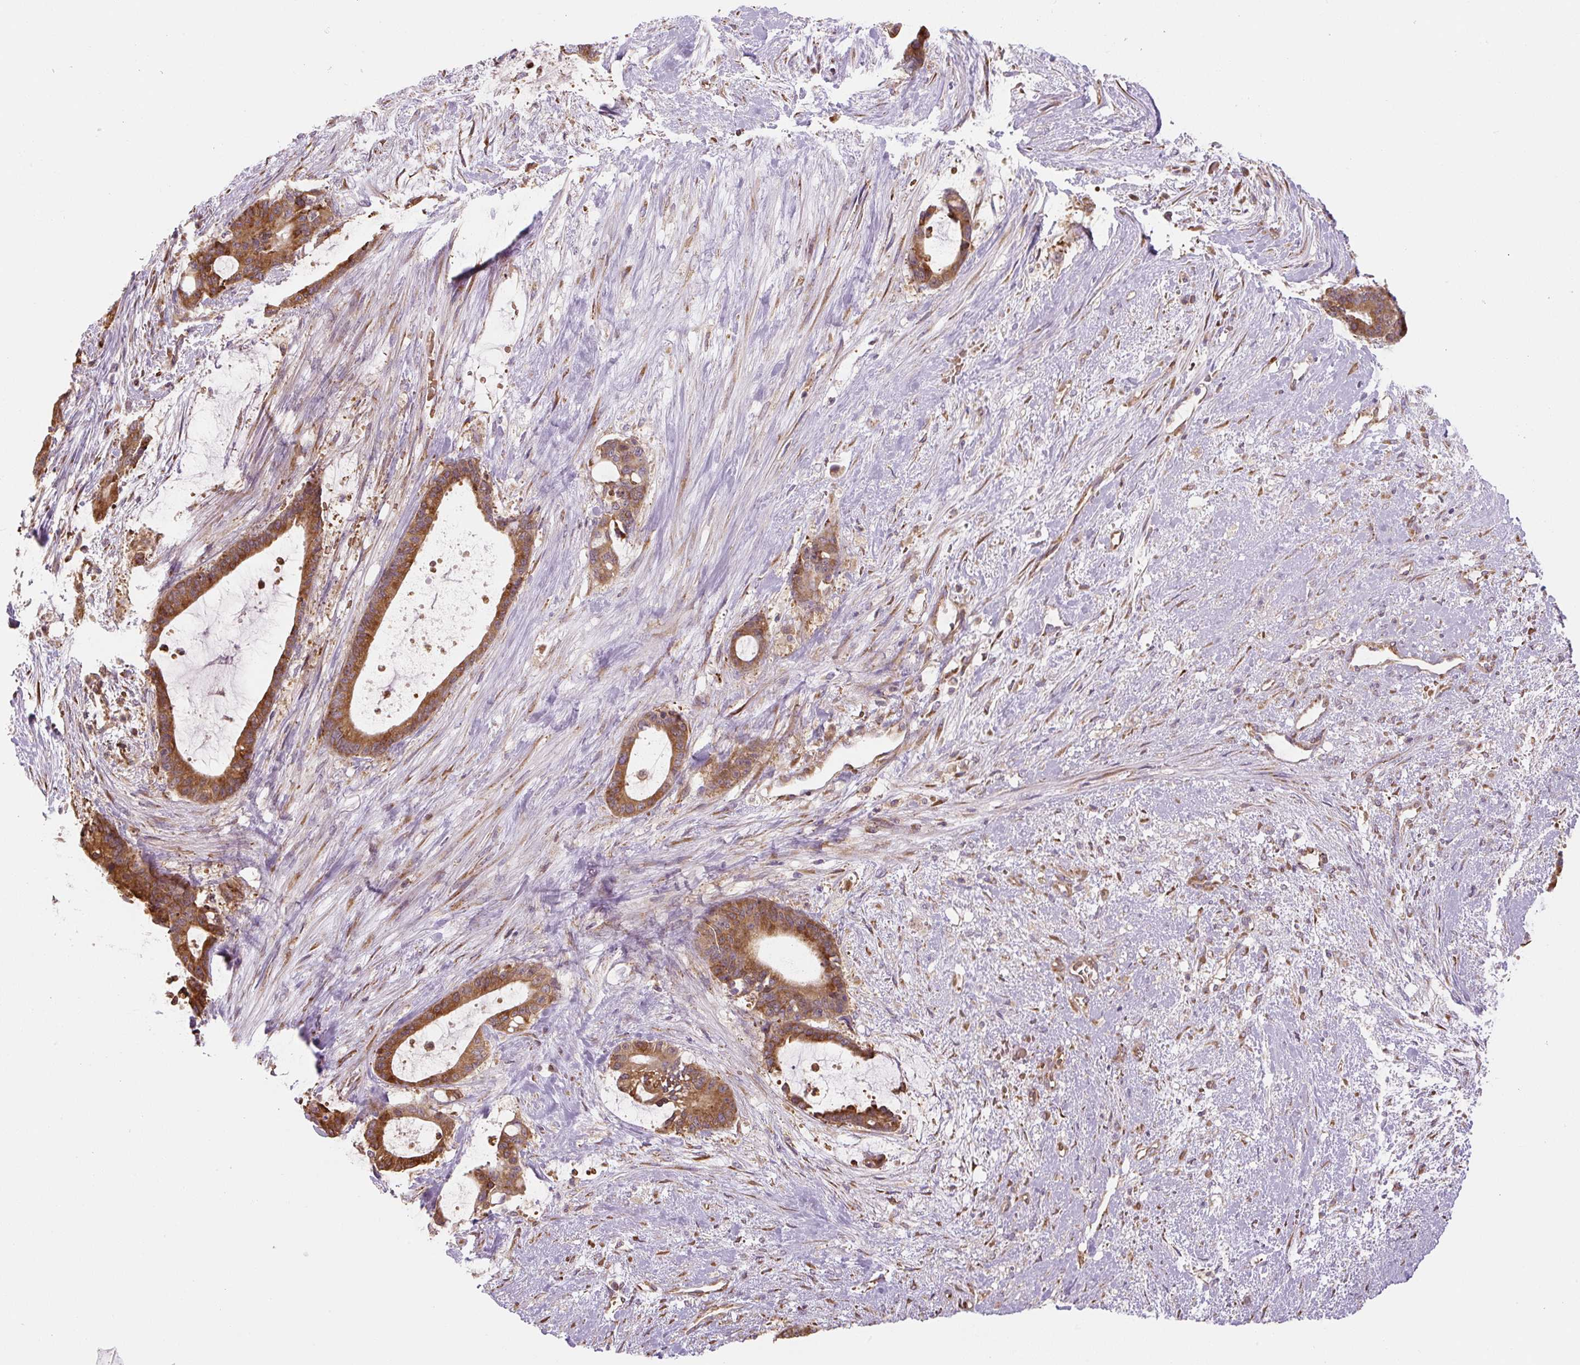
{"staining": {"intensity": "strong", "quantity": ">75%", "location": "cytoplasmic/membranous"}, "tissue": "liver cancer", "cell_type": "Tumor cells", "image_type": "cancer", "snomed": [{"axis": "morphology", "description": "Normal tissue, NOS"}, {"axis": "morphology", "description": "Cholangiocarcinoma"}, {"axis": "topography", "description": "Liver"}, {"axis": "topography", "description": "Peripheral nerve tissue"}], "caption": "Protein staining of cholangiocarcinoma (liver) tissue exhibits strong cytoplasmic/membranous staining in approximately >75% of tumor cells.", "gene": "RASA1", "patient": {"sex": "female", "age": 73}}